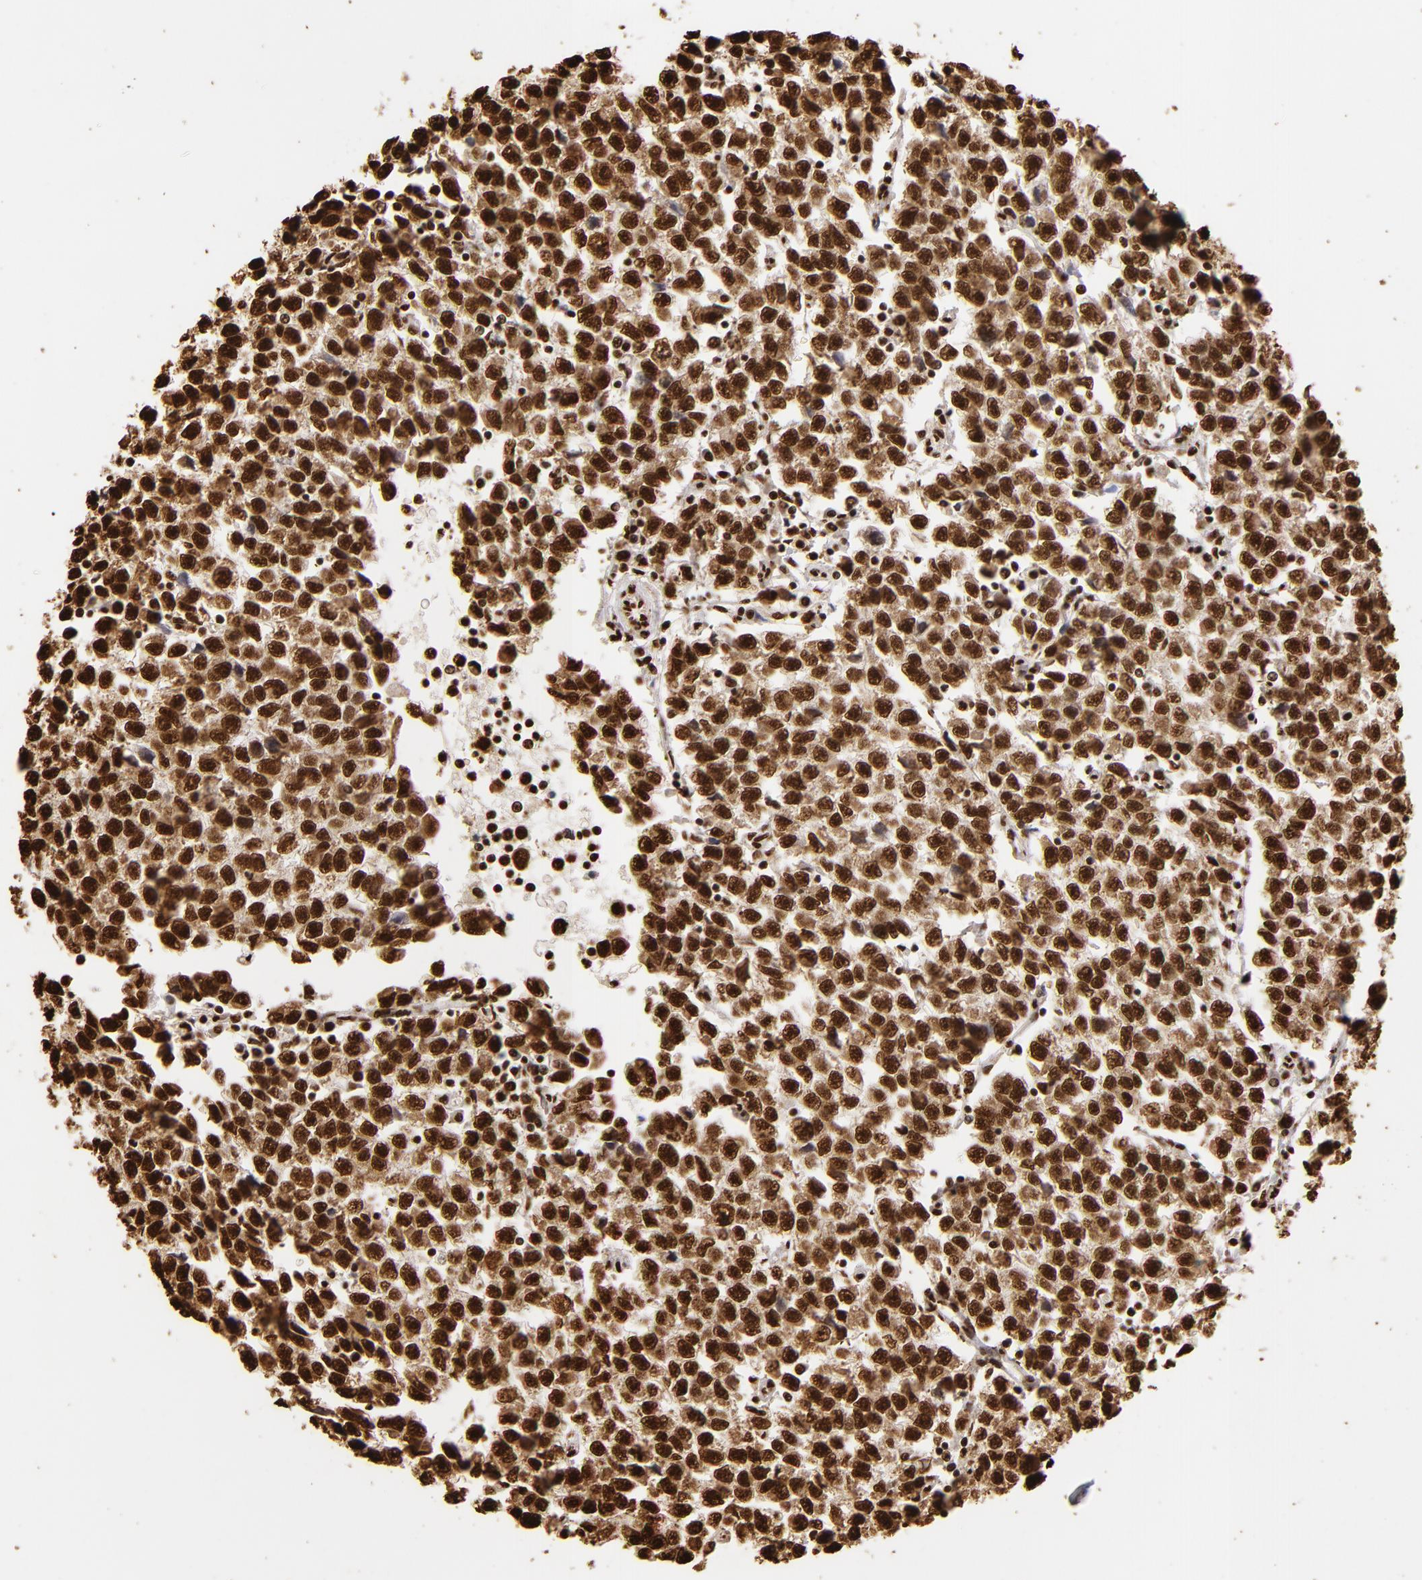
{"staining": {"intensity": "strong", "quantity": ">75%", "location": "cytoplasmic/membranous,nuclear"}, "tissue": "testis cancer", "cell_type": "Tumor cells", "image_type": "cancer", "snomed": [{"axis": "morphology", "description": "Seminoma, NOS"}, {"axis": "topography", "description": "Testis"}], "caption": "Testis cancer tissue exhibits strong cytoplasmic/membranous and nuclear positivity in approximately >75% of tumor cells", "gene": "ILF3", "patient": {"sex": "male", "age": 35}}